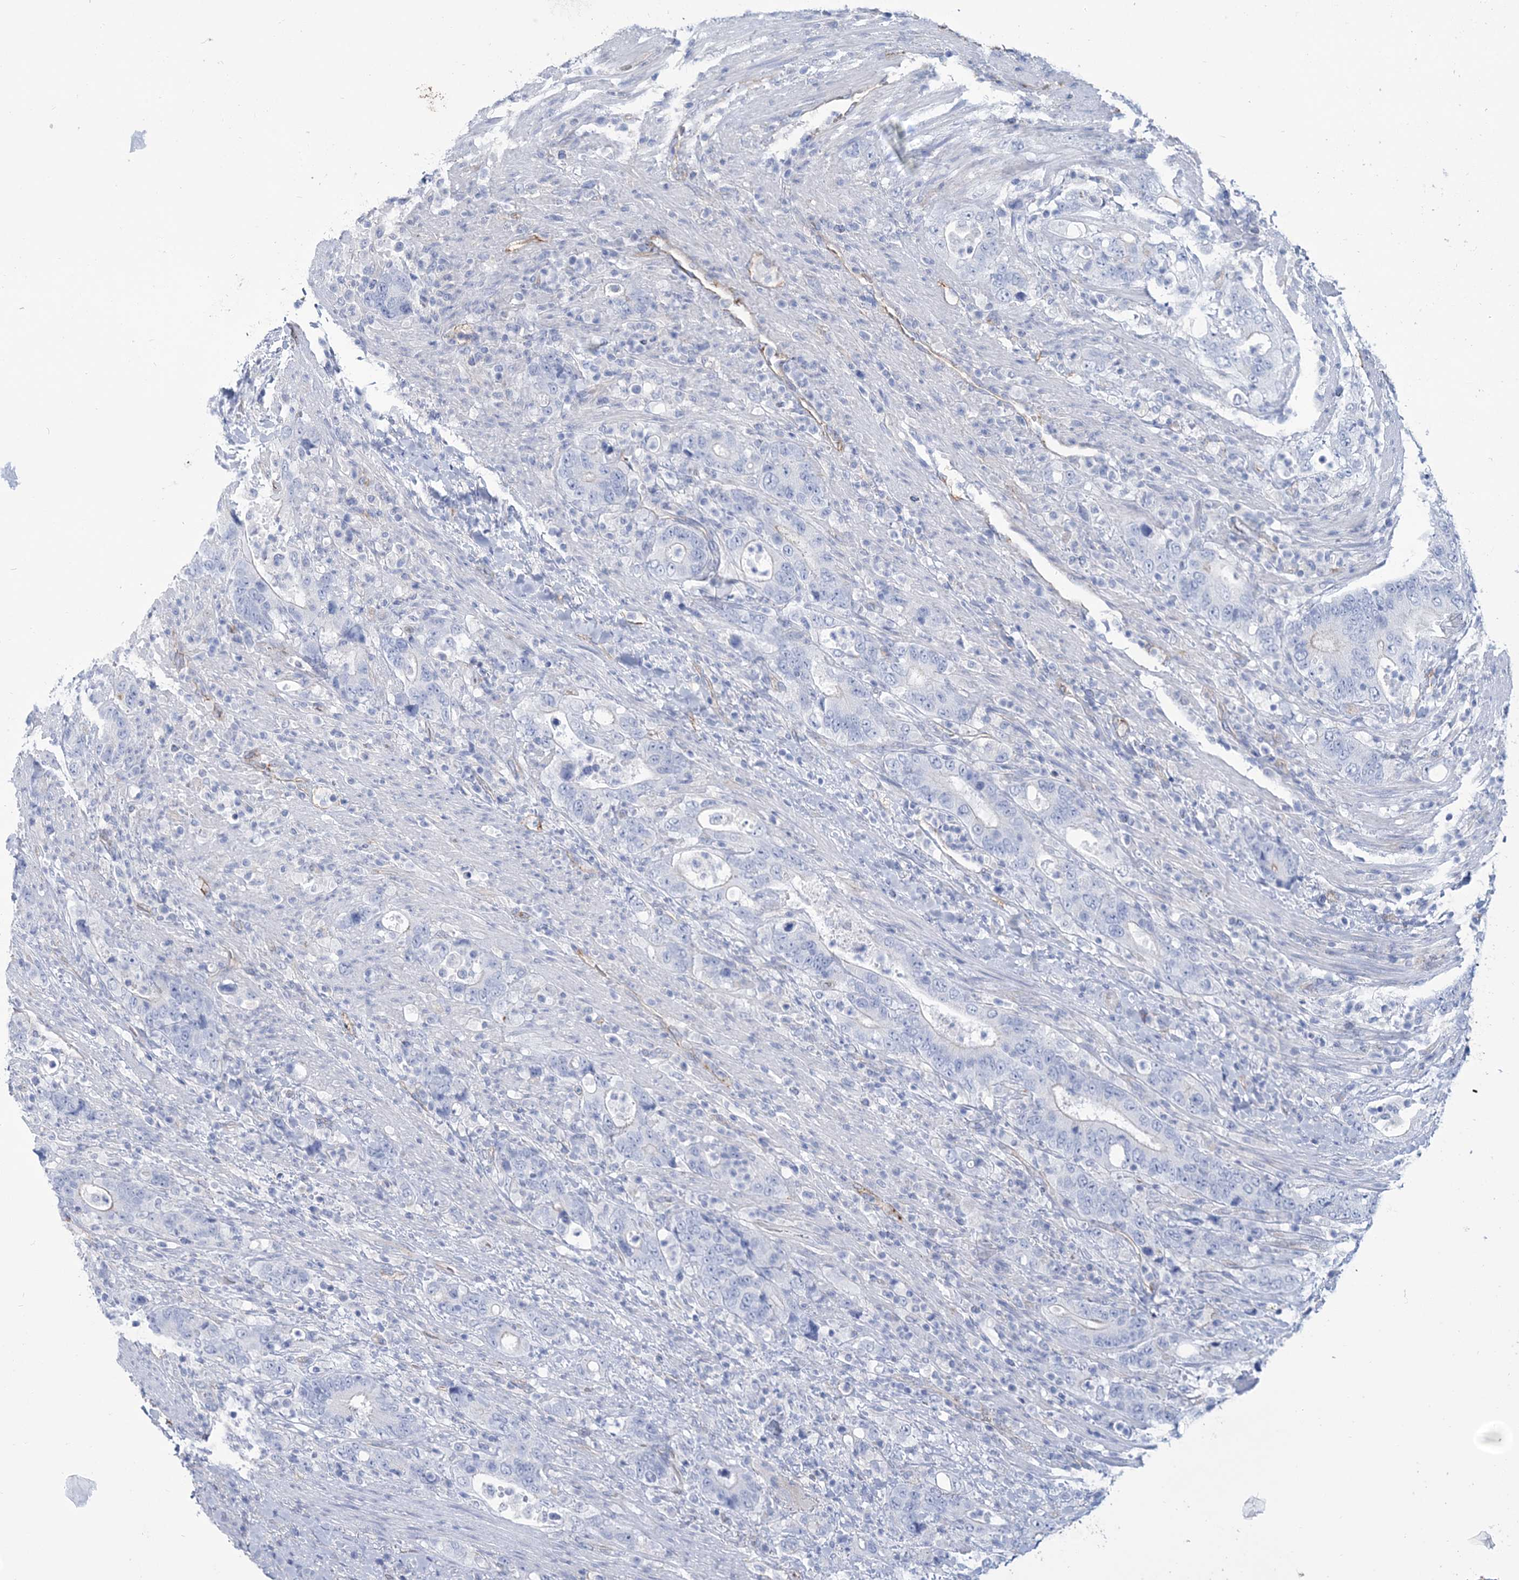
{"staining": {"intensity": "negative", "quantity": "none", "location": "none"}, "tissue": "colorectal cancer", "cell_type": "Tumor cells", "image_type": "cancer", "snomed": [{"axis": "morphology", "description": "Adenocarcinoma, NOS"}, {"axis": "topography", "description": "Colon"}], "caption": "Immunohistochemistry micrograph of neoplastic tissue: adenocarcinoma (colorectal) stained with DAB (3,3'-diaminobenzidine) exhibits no significant protein staining in tumor cells. (DAB (3,3'-diaminobenzidine) IHC visualized using brightfield microscopy, high magnification).", "gene": "RAB11FIP5", "patient": {"sex": "female", "age": 75}}